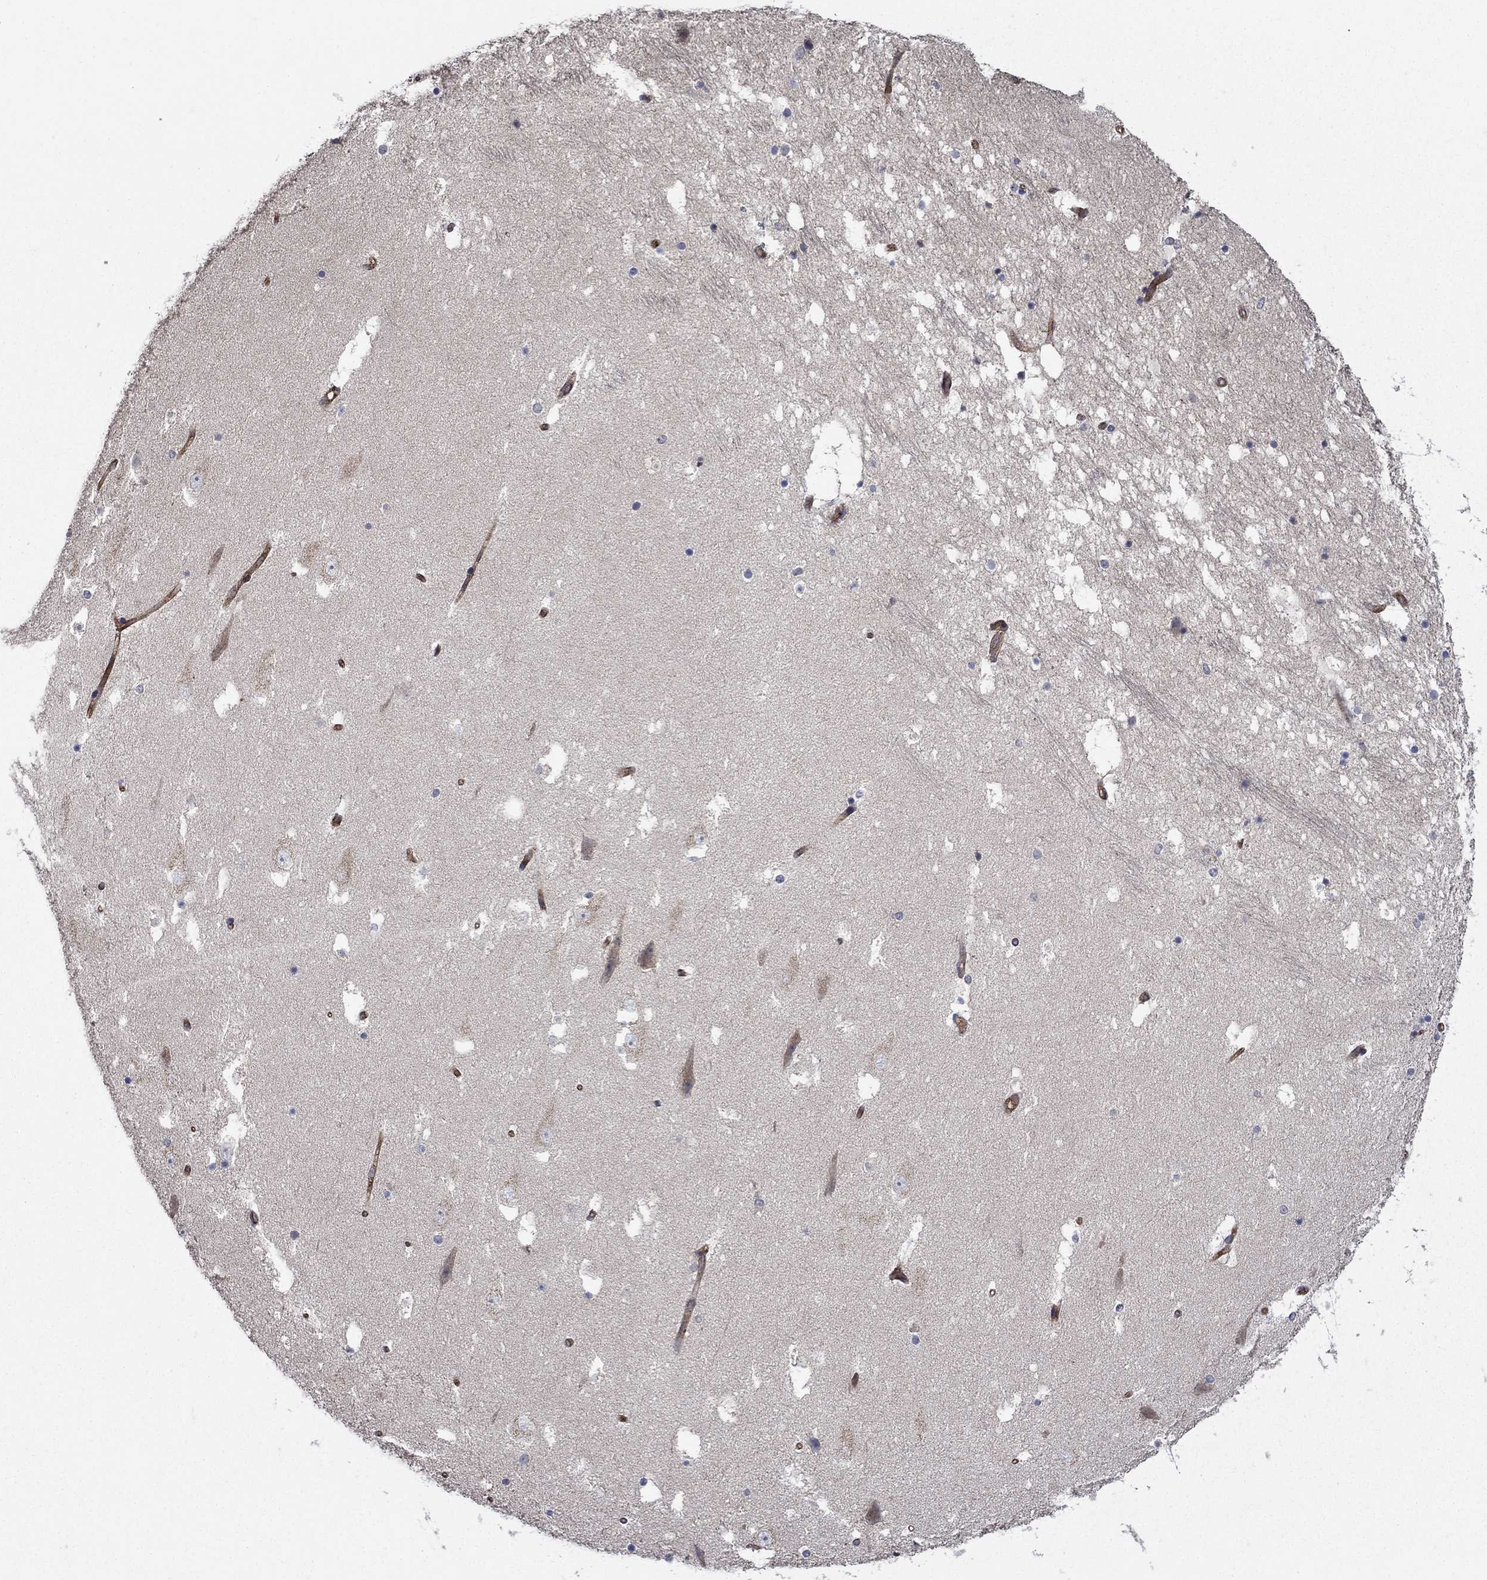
{"staining": {"intensity": "negative", "quantity": "none", "location": "none"}, "tissue": "hippocampus", "cell_type": "Glial cells", "image_type": "normal", "snomed": [{"axis": "morphology", "description": "Normal tissue, NOS"}, {"axis": "topography", "description": "Hippocampus"}], "caption": "Hippocampus stained for a protein using IHC reveals no expression glial cells.", "gene": "SLC7A1", "patient": {"sex": "male", "age": 51}}